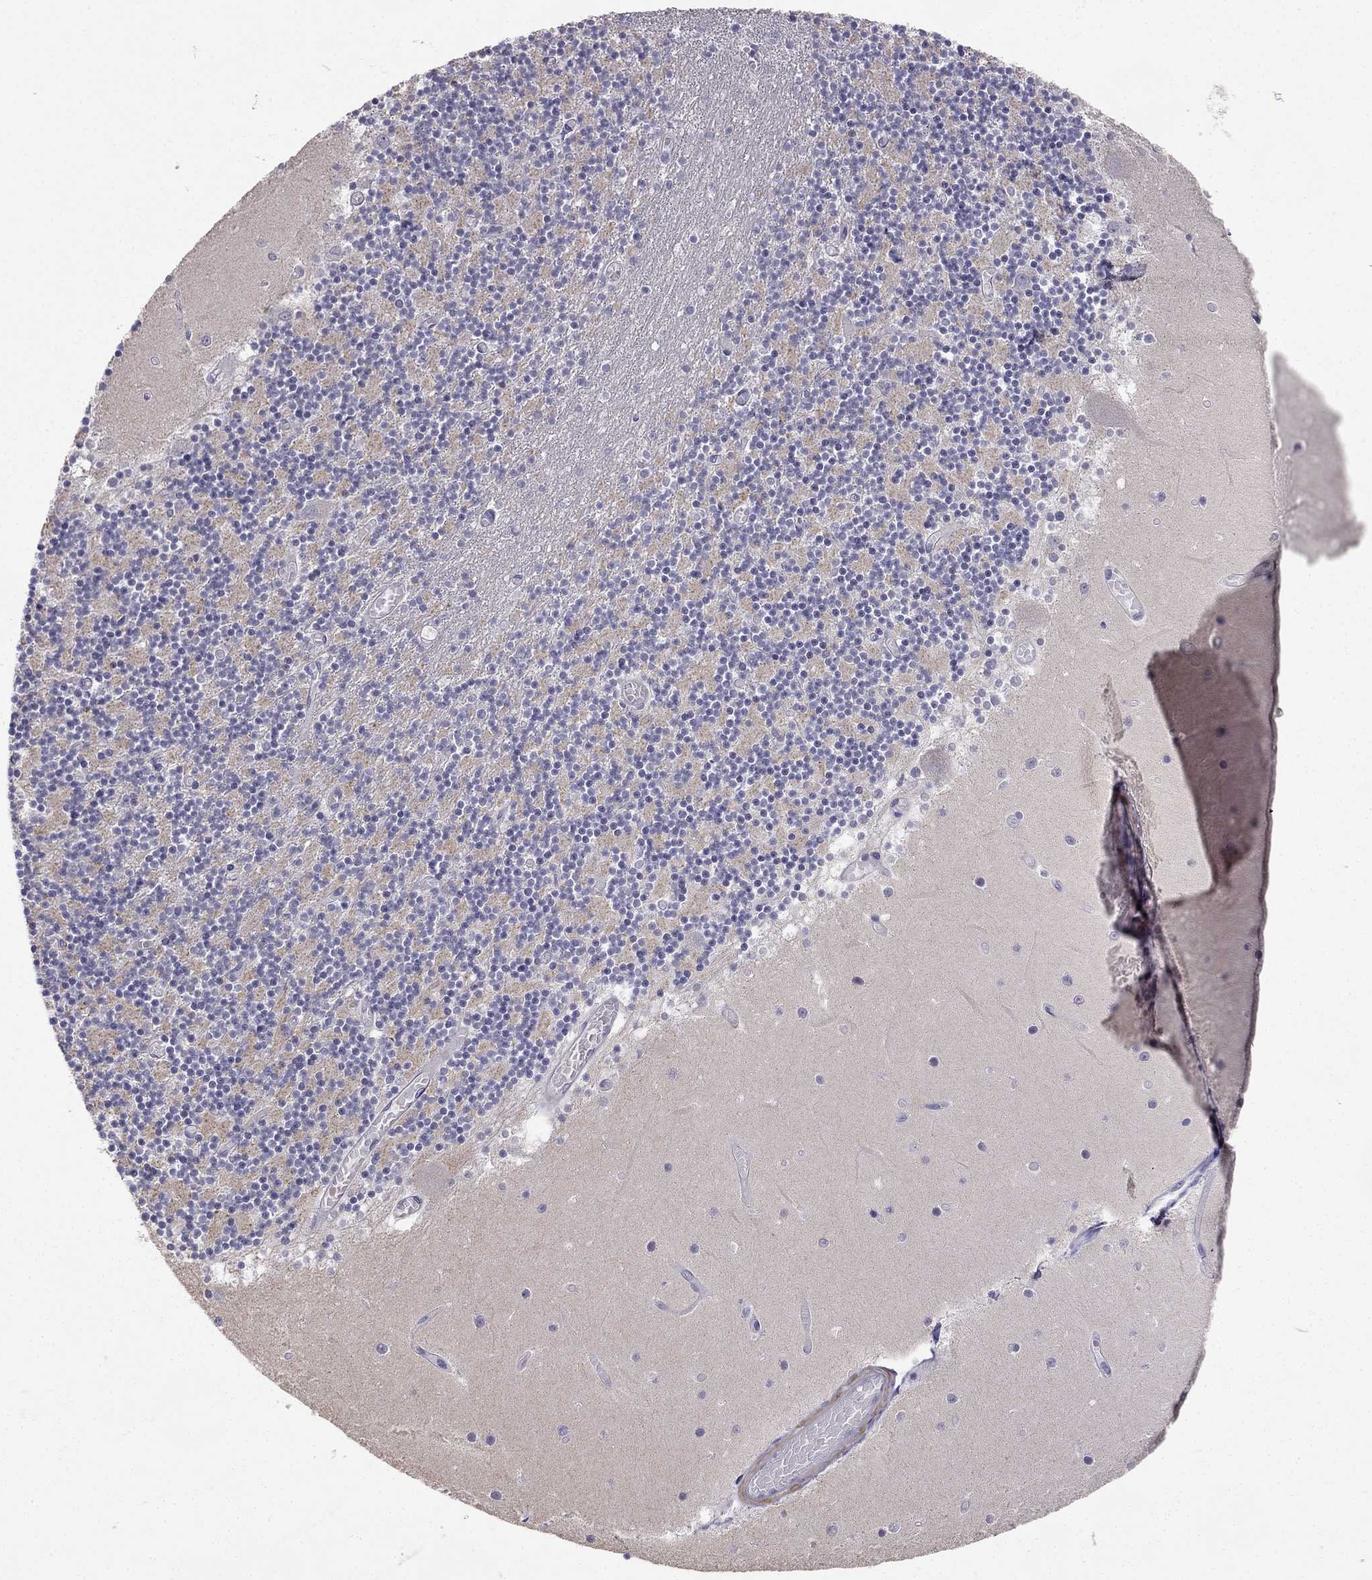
{"staining": {"intensity": "negative", "quantity": "none", "location": "none"}, "tissue": "cerebellum", "cell_type": "Cells in granular layer", "image_type": "normal", "snomed": [{"axis": "morphology", "description": "Normal tissue, NOS"}, {"axis": "topography", "description": "Cerebellum"}], "caption": "This is an IHC image of normal human cerebellum. There is no expression in cells in granular layer.", "gene": "C16orf89", "patient": {"sex": "female", "age": 28}}